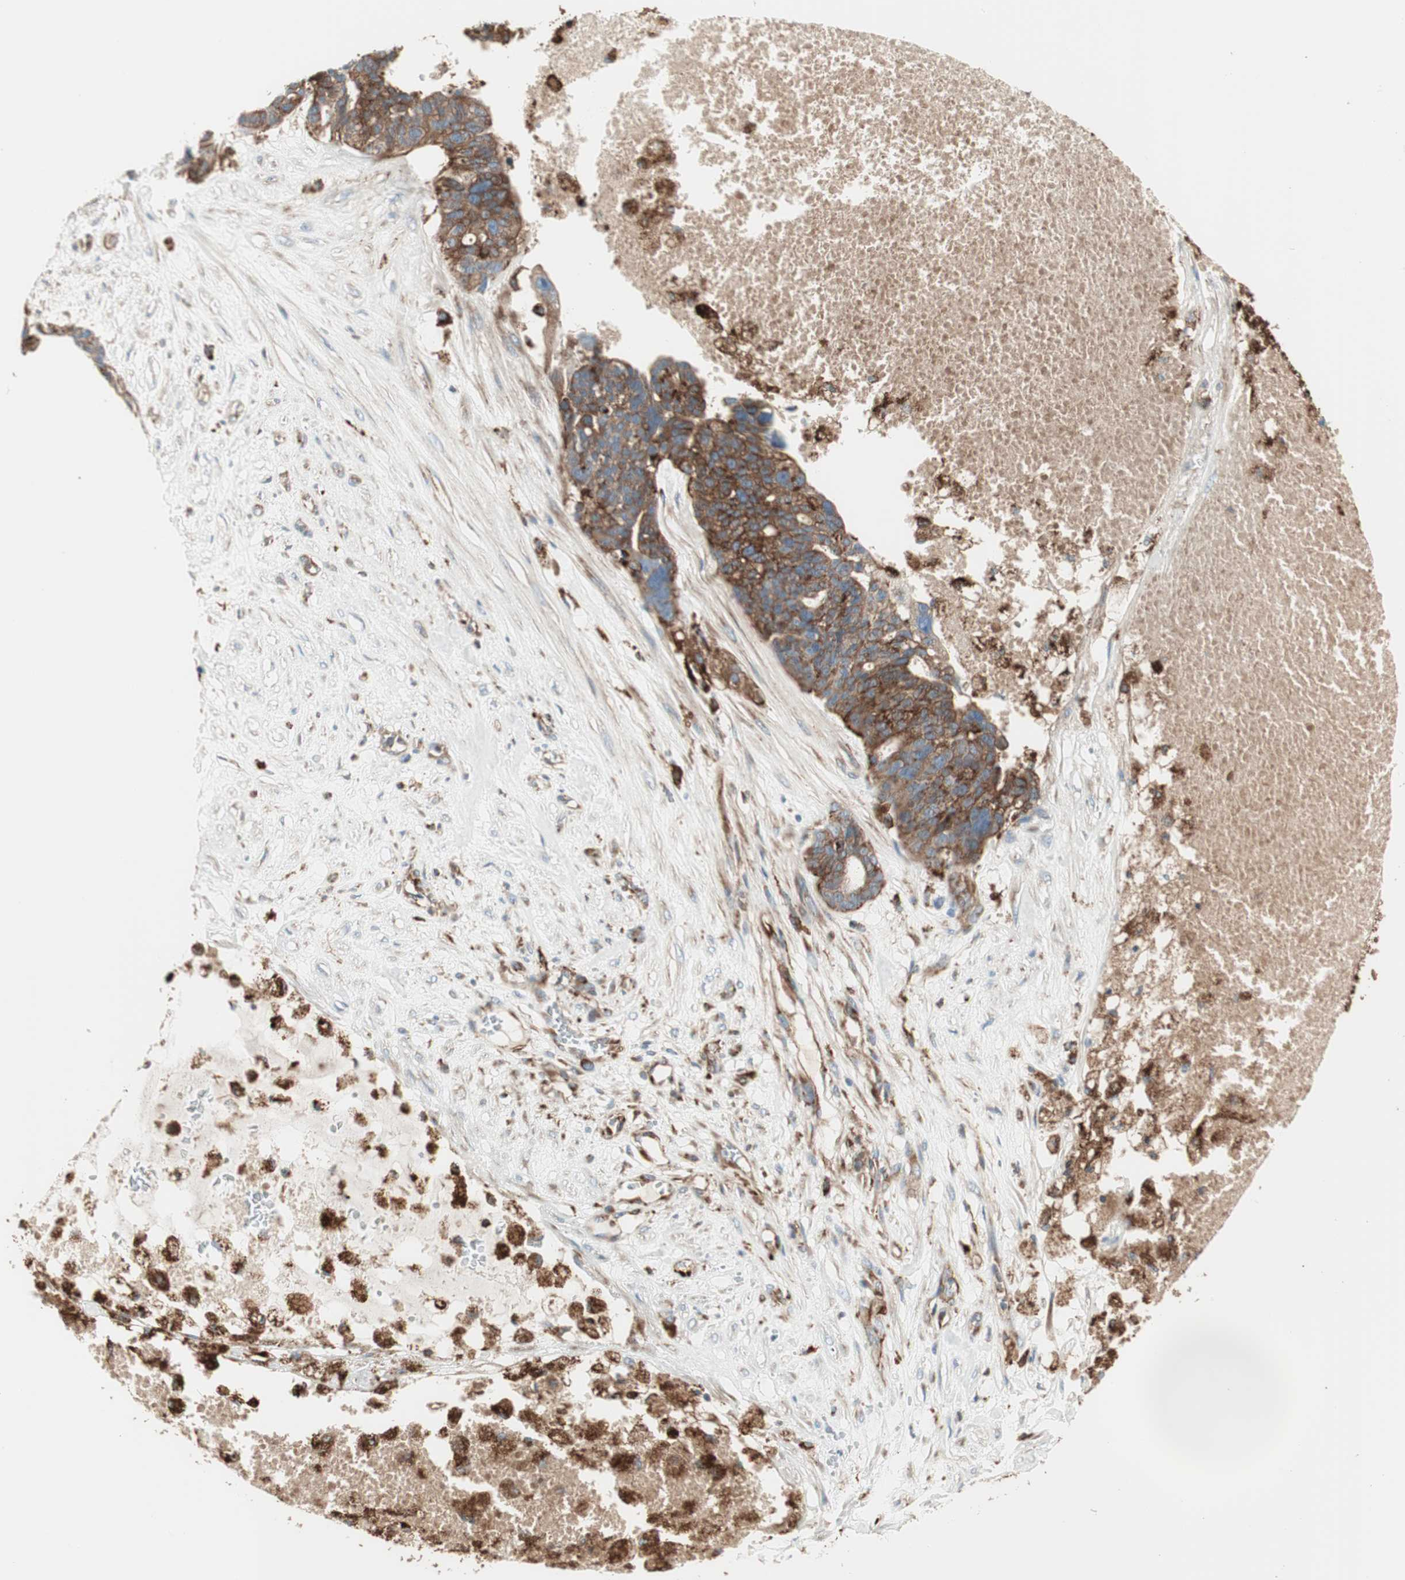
{"staining": {"intensity": "moderate", "quantity": ">75%", "location": "cytoplasmic/membranous"}, "tissue": "ovarian cancer", "cell_type": "Tumor cells", "image_type": "cancer", "snomed": [{"axis": "morphology", "description": "Cystadenocarcinoma, serous, NOS"}, {"axis": "topography", "description": "Ovary"}], "caption": "A medium amount of moderate cytoplasmic/membranous expression is appreciated in approximately >75% of tumor cells in ovarian serous cystadenocarcinoma tissue.", "gene": "ATP6V1G1", "patient": {"sex": "female", "age": 59}}